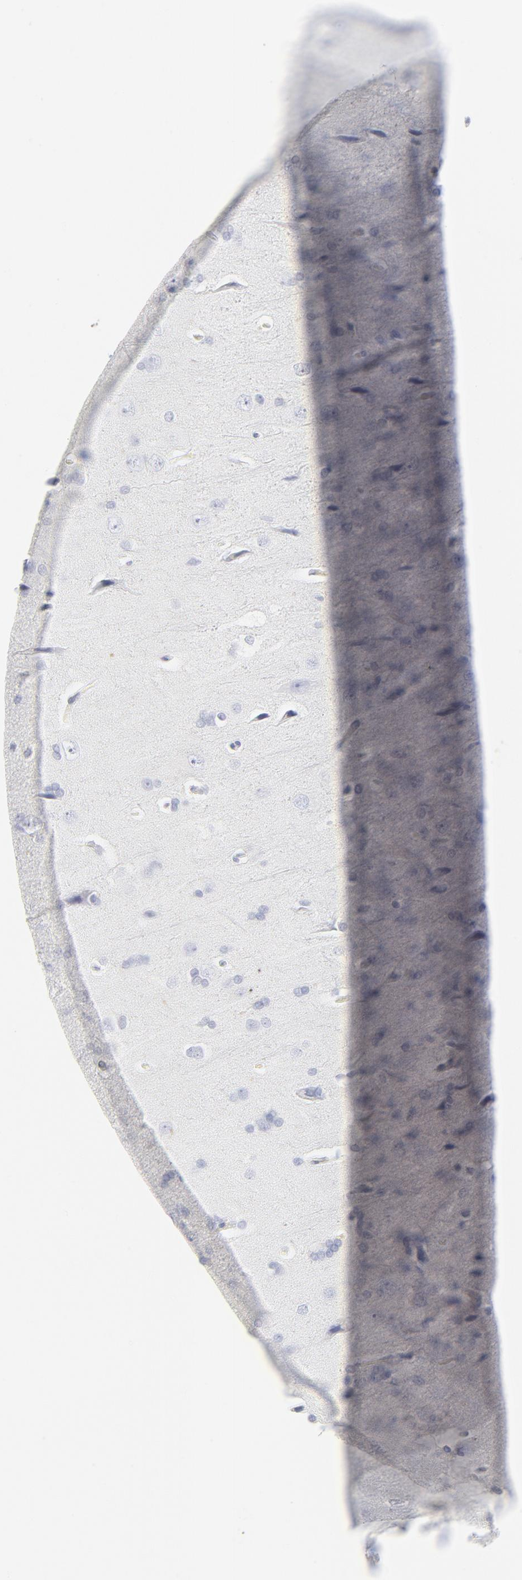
{"staining": {"intensity": "negative", "quantity": "none", "location": "none"}, "tissue": "cerebral cortex", "cell_type": "Endothelial cells", "image_type": "normal", "snomed": [{"axis": "morphology", "description": "Normal tissue, NOS"}, {"axis": "topography", "description": "Cerebral cortex"}], "caption": "Immunohistochemical staining of unremarkable cerebral cortex displays no significant expression in endothelial cells. (DAB (3,3'-diaminobenzidine) immunohistochemistry (IHC) visualized using brightfield microscopy, high magnification).", "gene": "CCR7", "patient": {"sex": "male", "age": 62}}